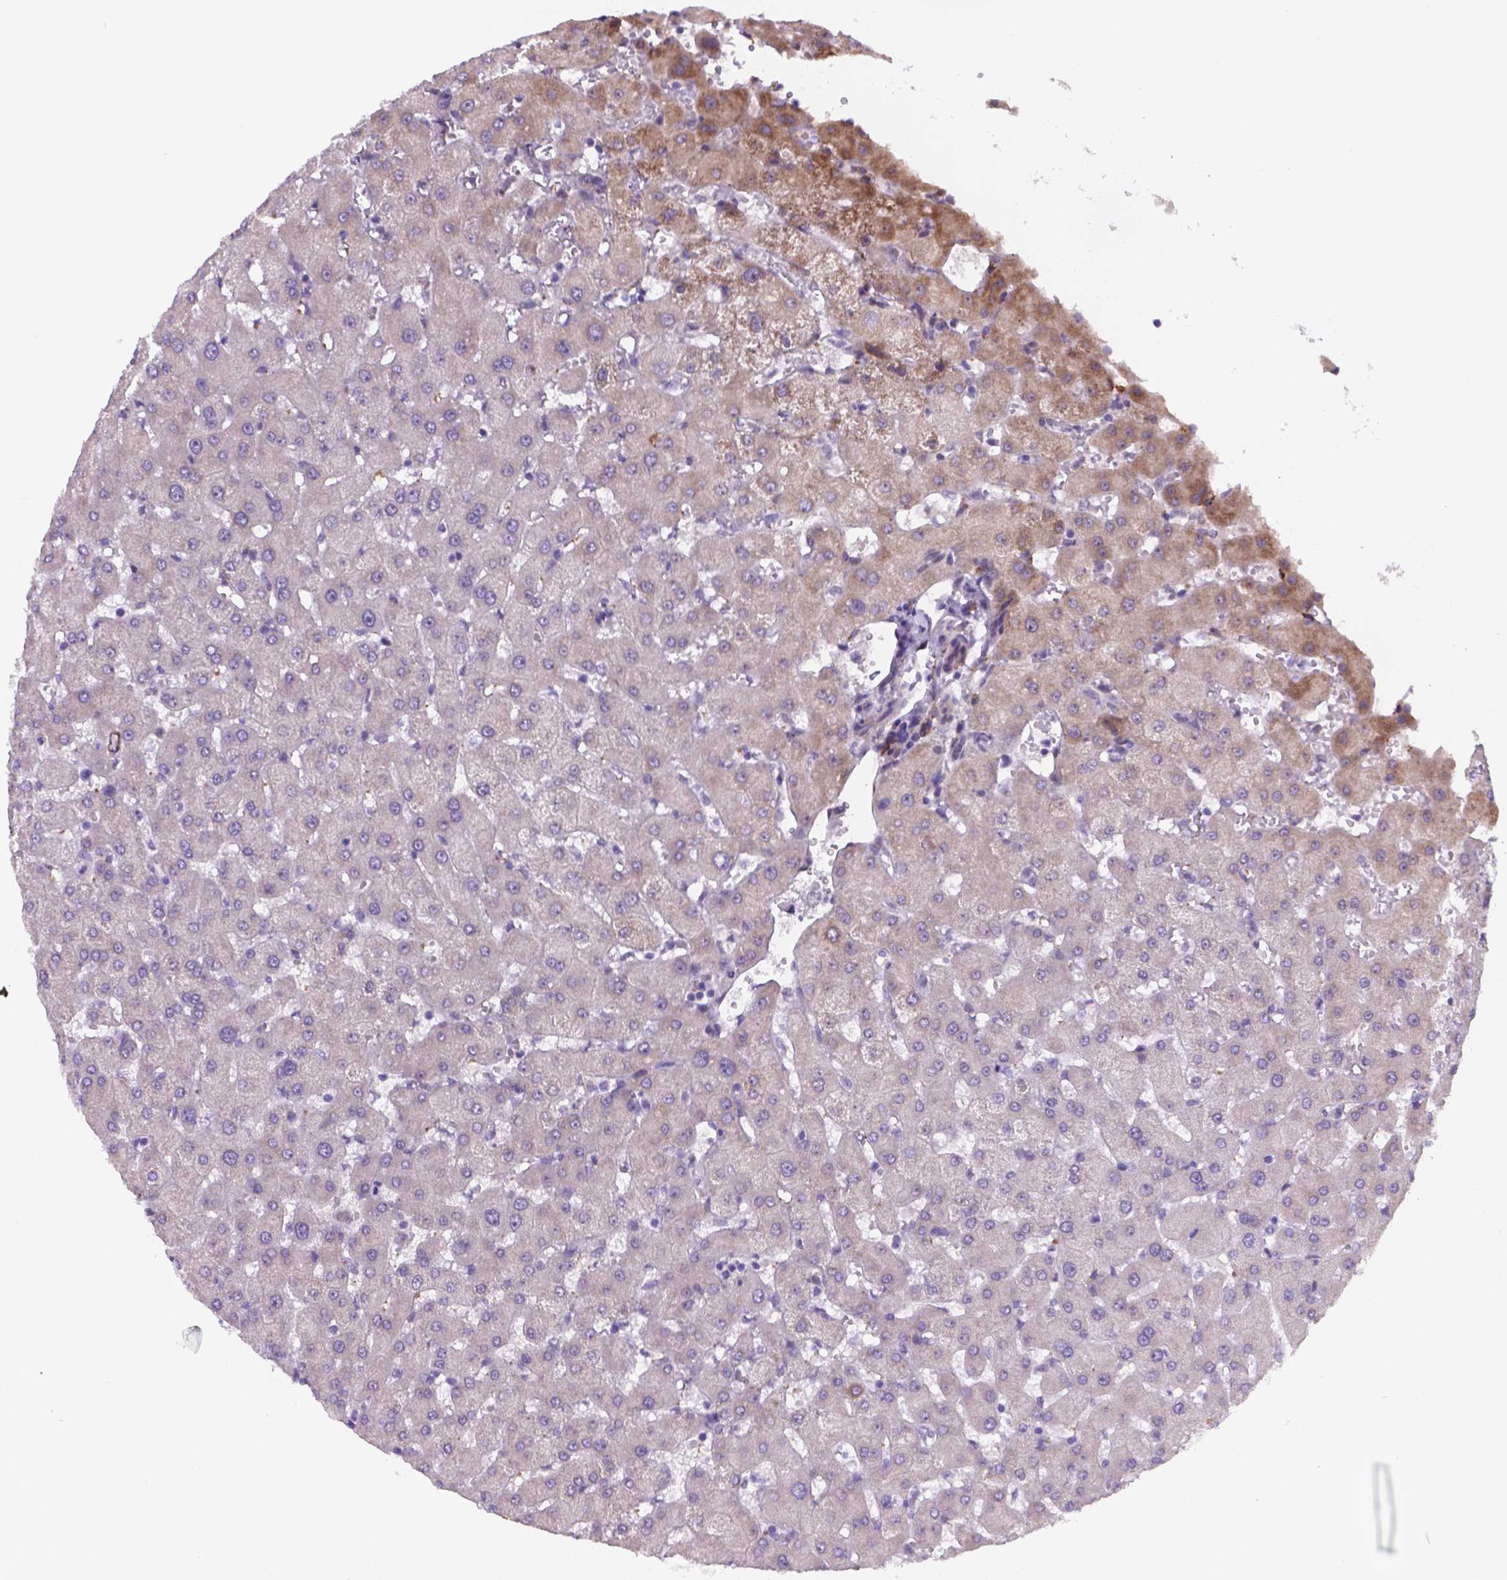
{"staining": {"intensity": "negative", "quantity": "none", "location": "none"}, "tissue": "liver", "cell_type": "Cholangiocytes", "image_type": "normal", "snomed": [{"axis": "morphology", "description": "Normal tissue, NOS"}, {"axis": "topography", "description": "Liver"}], "caption": "IHC photomicrograph of unremarkable liver: human liver stained with DAB reveals no significant protein expression in cholangiocytes. Nuclei are stained in blue.", "gene": "FNIP1", "patient": {"sex": "female", "age": 63}}